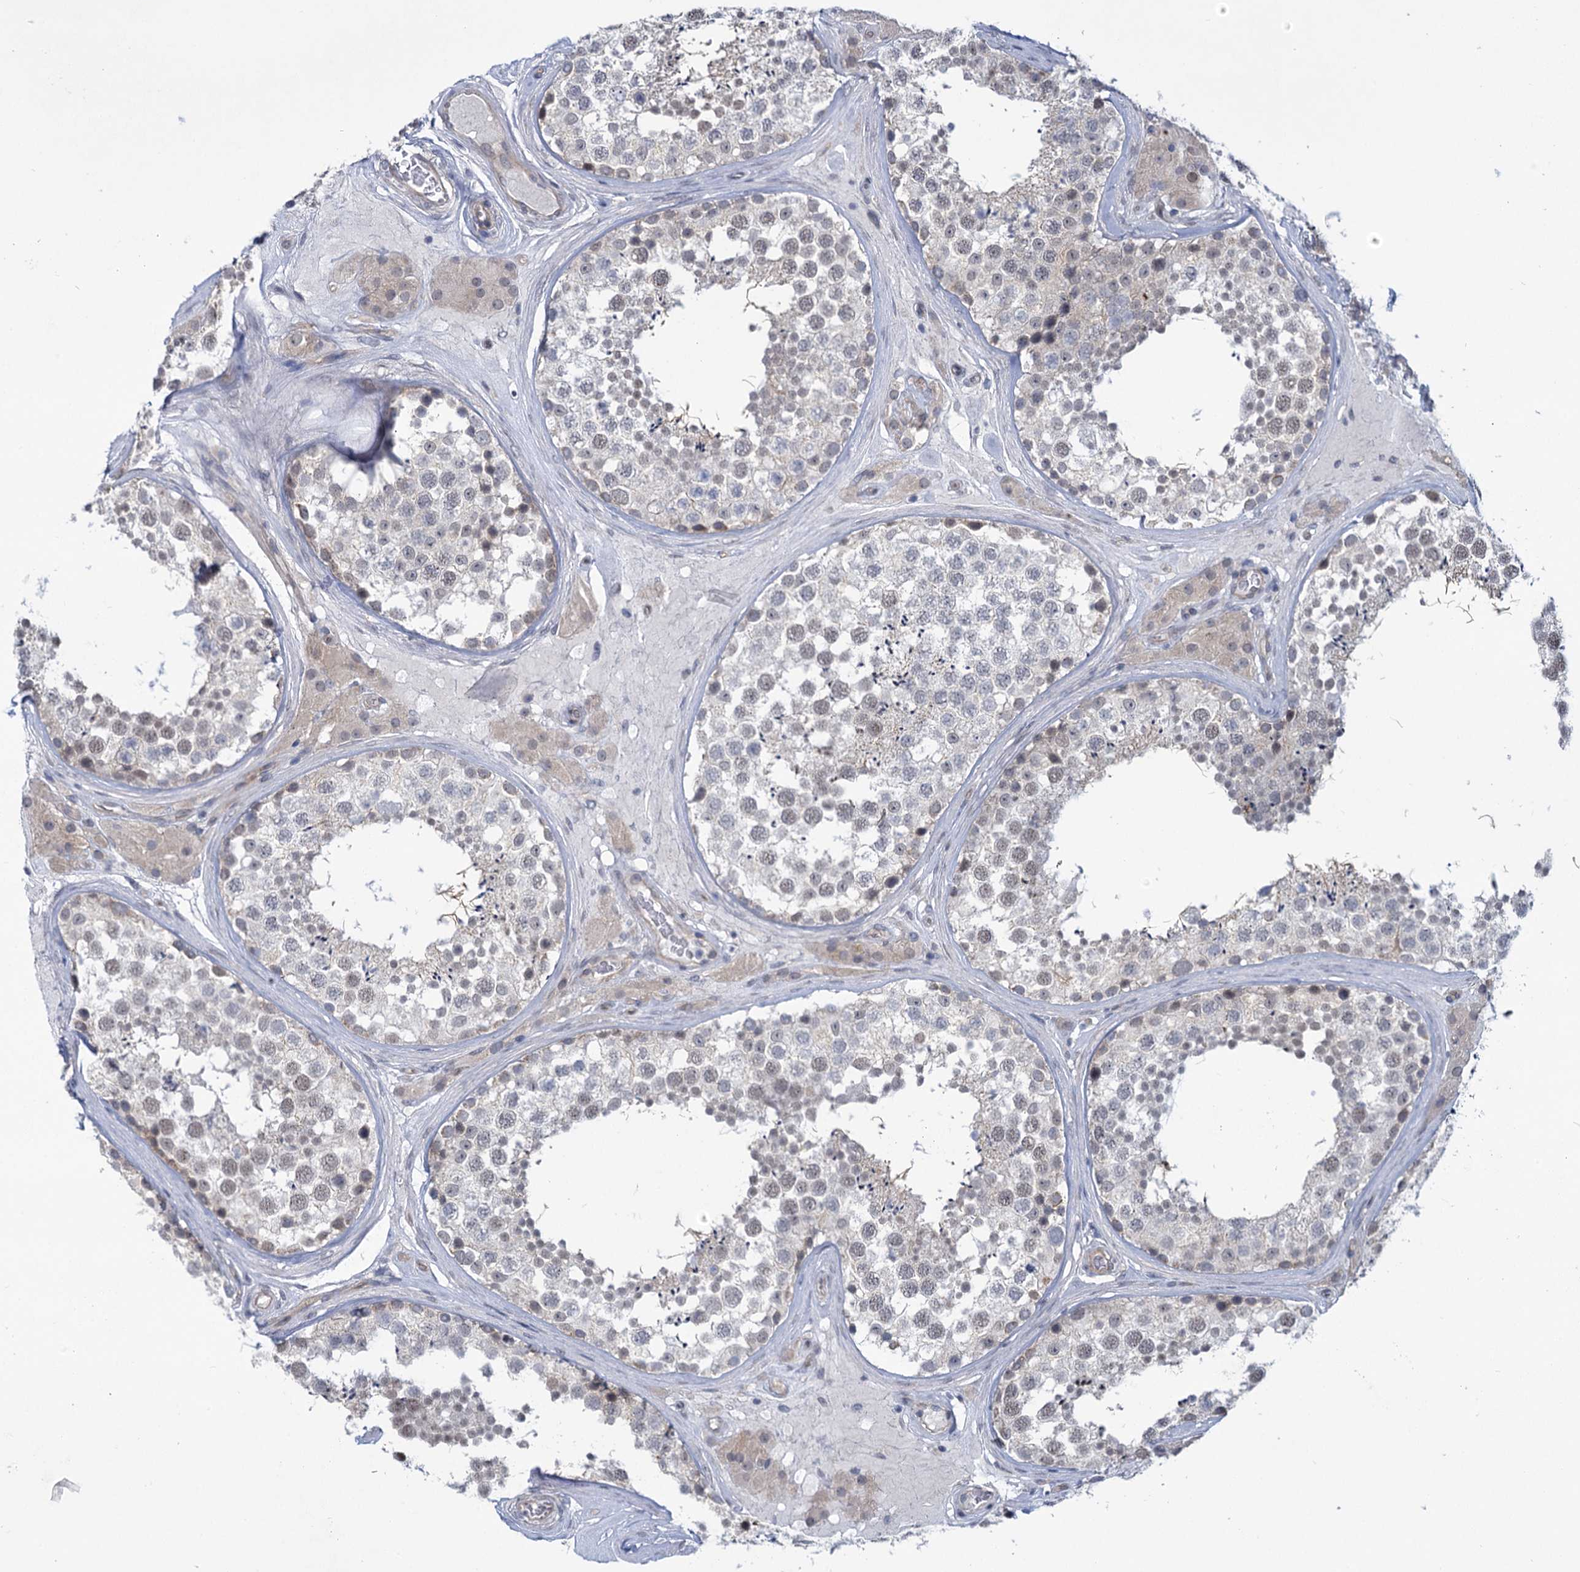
{"staining": {"intensity": "weak", "quantity": "25%-75%", "location": "nuclear"}, "tissue": "testis", "cell_type": "Cells in seminiferous ducts", "image_type": "normal", "snomed": [{"axis": "morphology", "description": "Normal tissue, NOS"}, {"axis": "topography", "description": "Testis"}], "caption": "This micrograph reveals immunohistochemistry (IHC) staining of unremarkable testis, with low weak nuclear staining in approximately 25%-75% of cells in seminiferous ducts.", "gene": "MBLAC2", "patient": {"sex": "male", "age": 46}}